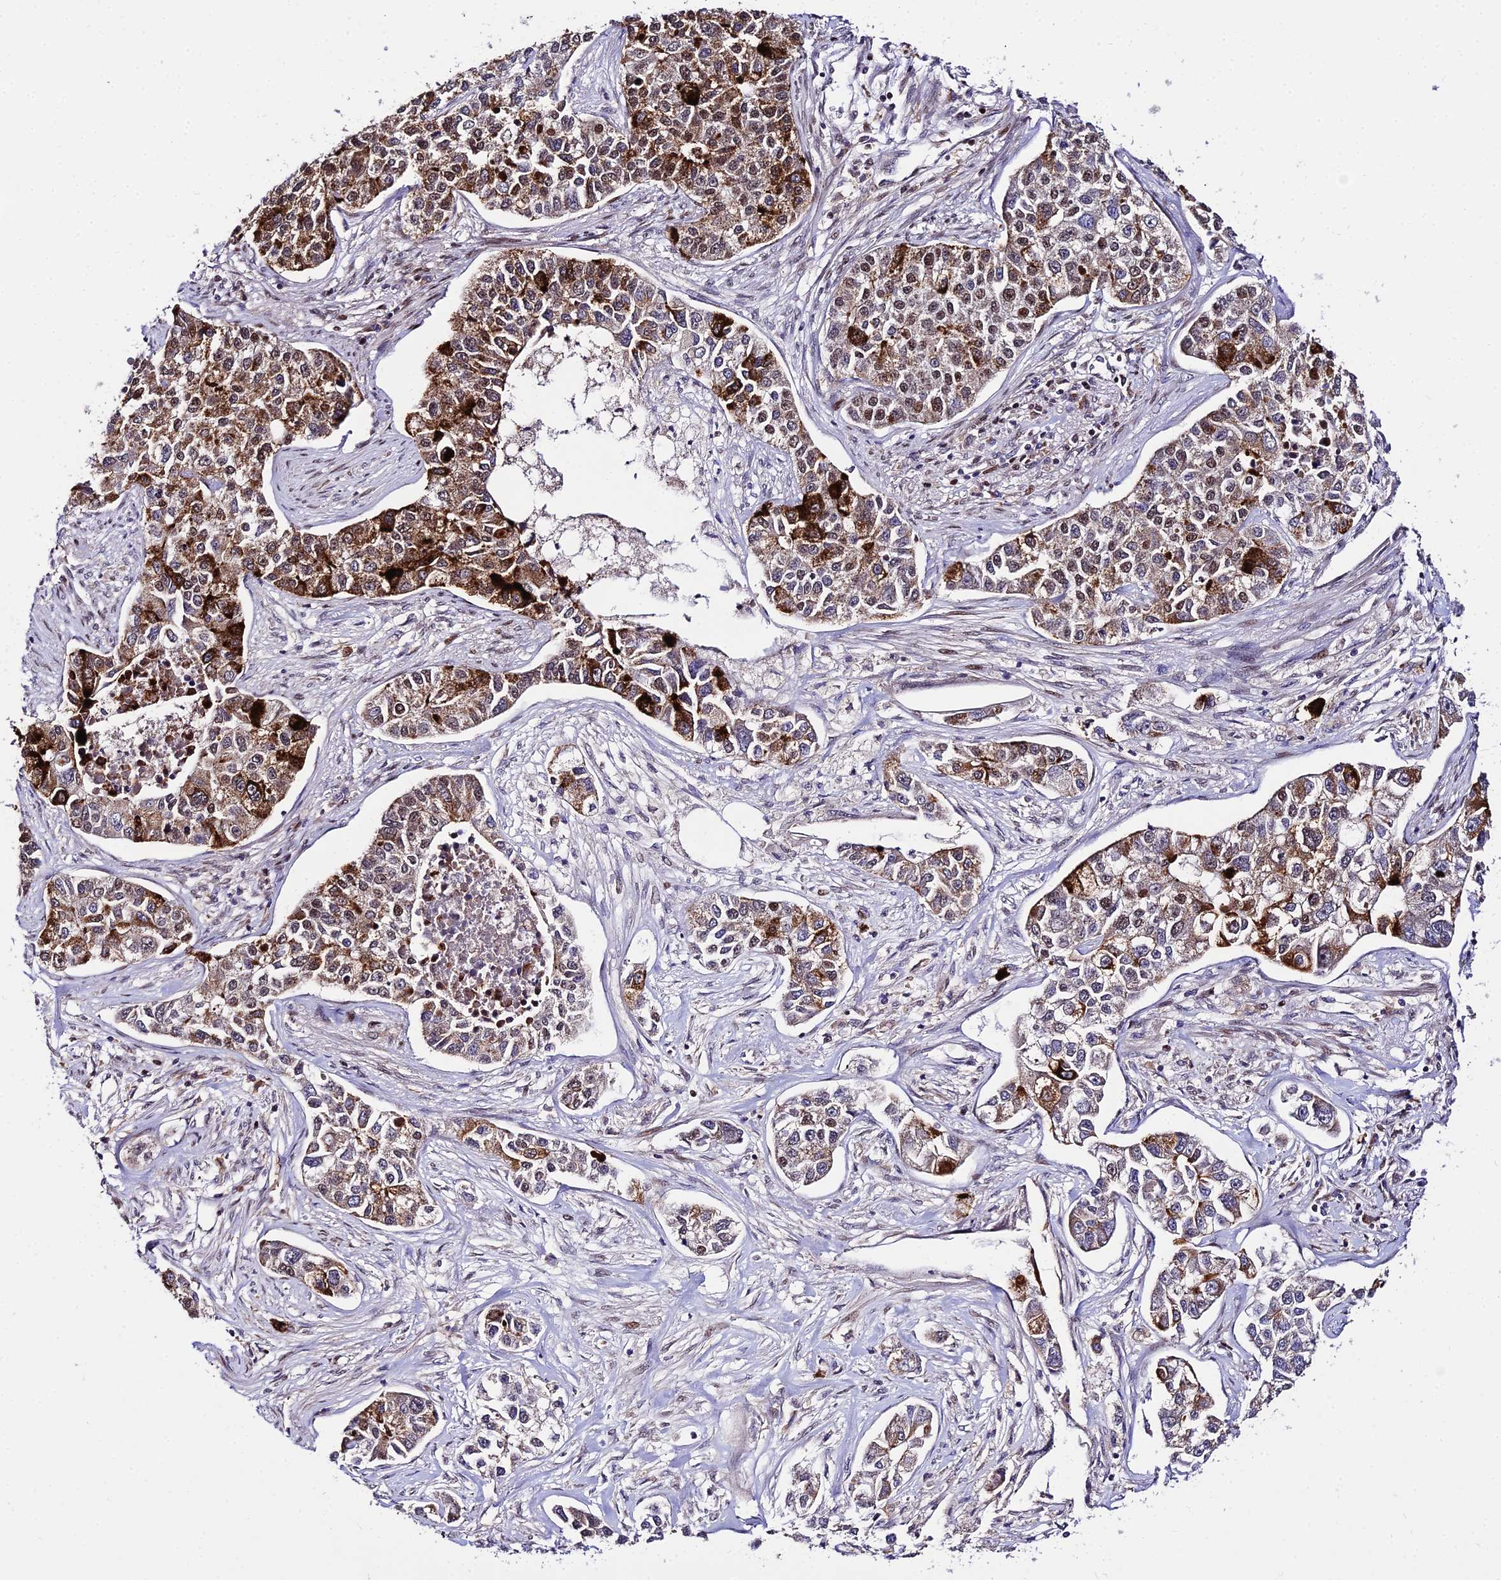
{"staining": {"intensity": "strong", "quantity": "25%-75%", "location": "cytoplasmic/membranous,nuclear"}, "tissue": "lung cancer", "cell_type": "Tumor cells", "image_type": "cancer", "snomed": [{"axis": "morphology", "description": "Adenocarcinoma, NOS"}, {"axis": "topography", "description": "Lung"}], "caption": "Strong cytoplasmic/membranous and nuclear positivity is present in about 25%-75% of tumor cells in adenocarcinoma (lung). The protein is shown in brown color, while the nuclei are stained blue.", "gene": "CIB3", "patient": {"sex": "male", "age": 49}}